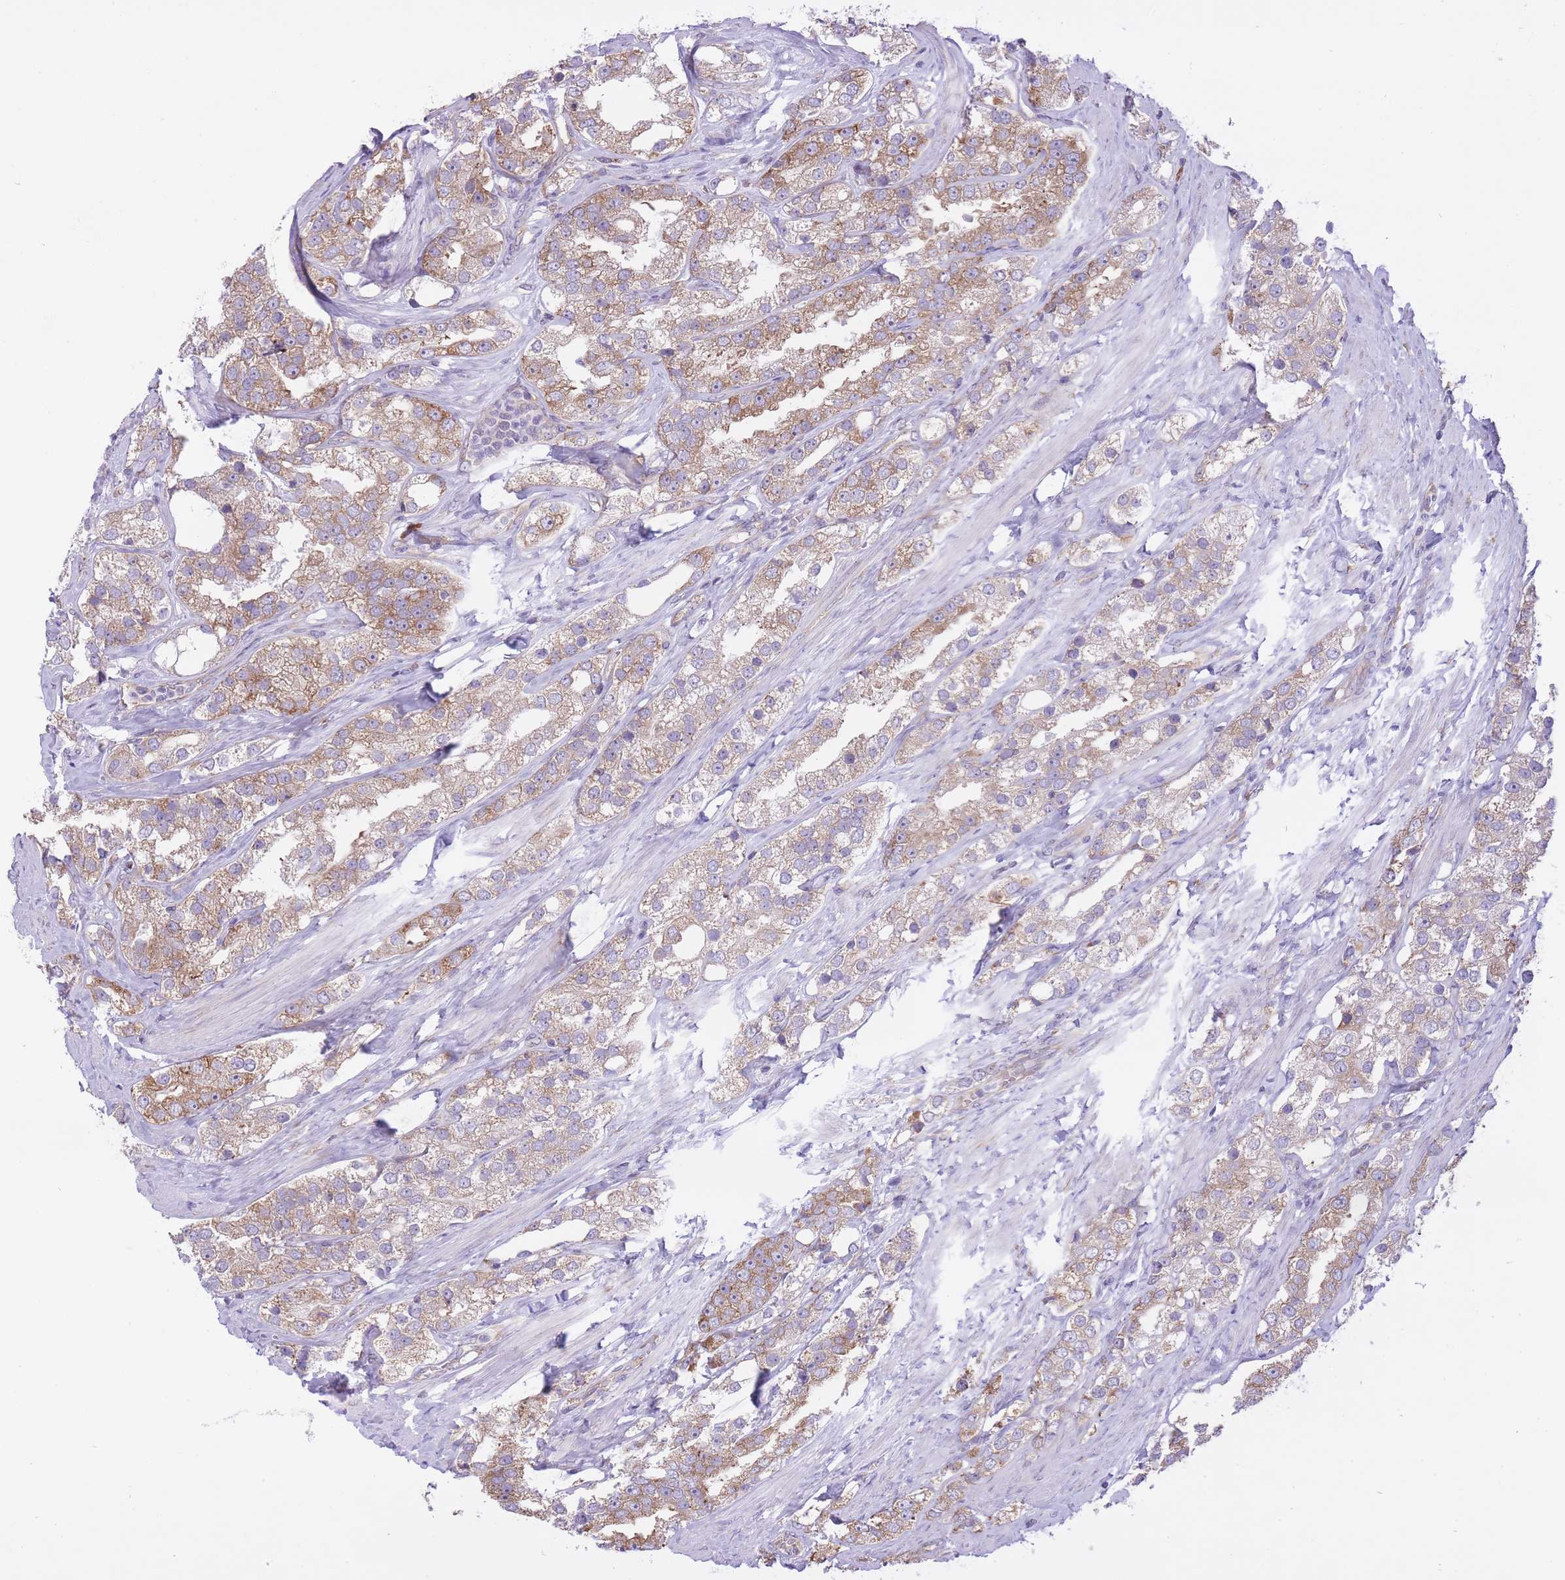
{"staining": {"intensity": "moderate", "quantity": ">75%", "location": "cytoplasmic/membranous"}, "tissue": "prostate cancer", "cell_type": "Tumor cells", "image_type": "cancer", "snomed": [{"axis": "morphology", "description": "Adenocarcinoma, NOS"}, {"axis": "topography", "description": "Prostate"}], "caption": "An immunohistochemistry (IHC) micrograph of tumor tissue is shown. Protein staining in brown shows moderate cytoplasmic/membranous positivity in adenocarcinoma (prostate) within tumor cells.", "gene": "ZNF501", "patient": {"sex": "male", "age": 79}}